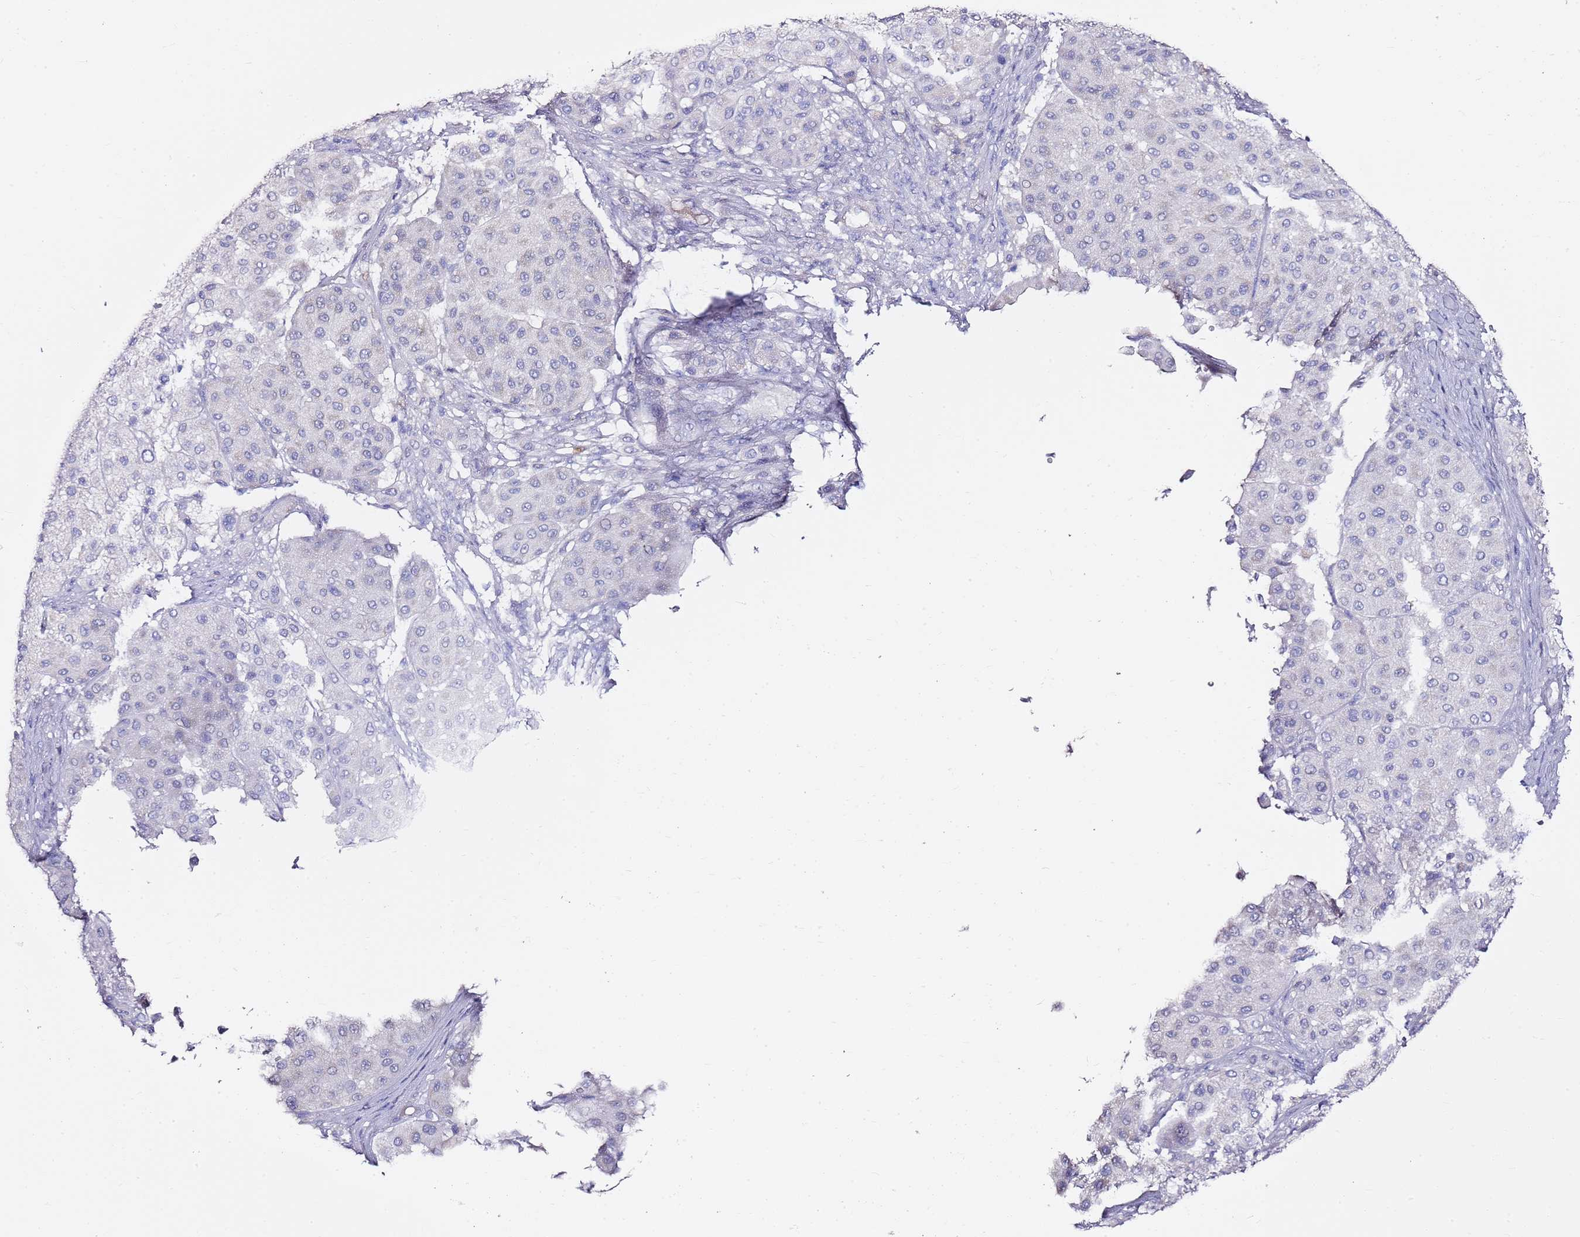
{"staining": {"intensity": "negative", "quantity": "none", "location": "none"}, "tissue": "melanoma", "cell_type": "Tumor cells", "image_type": "cancer", "snomed": [{"axis": "morphology", "description": "Malignant melanoma, Metastatic site"}, {"axis": "topography", "description": "Smooth muscle"}], "caption": "IHC photomicrograph of human malignant melanoma (metastatic site) stained for a protein (brown), which reveals no staining in tumor cells.", "gene": "MYBPC3", "patient": {"sex": "male", "age": 41}}